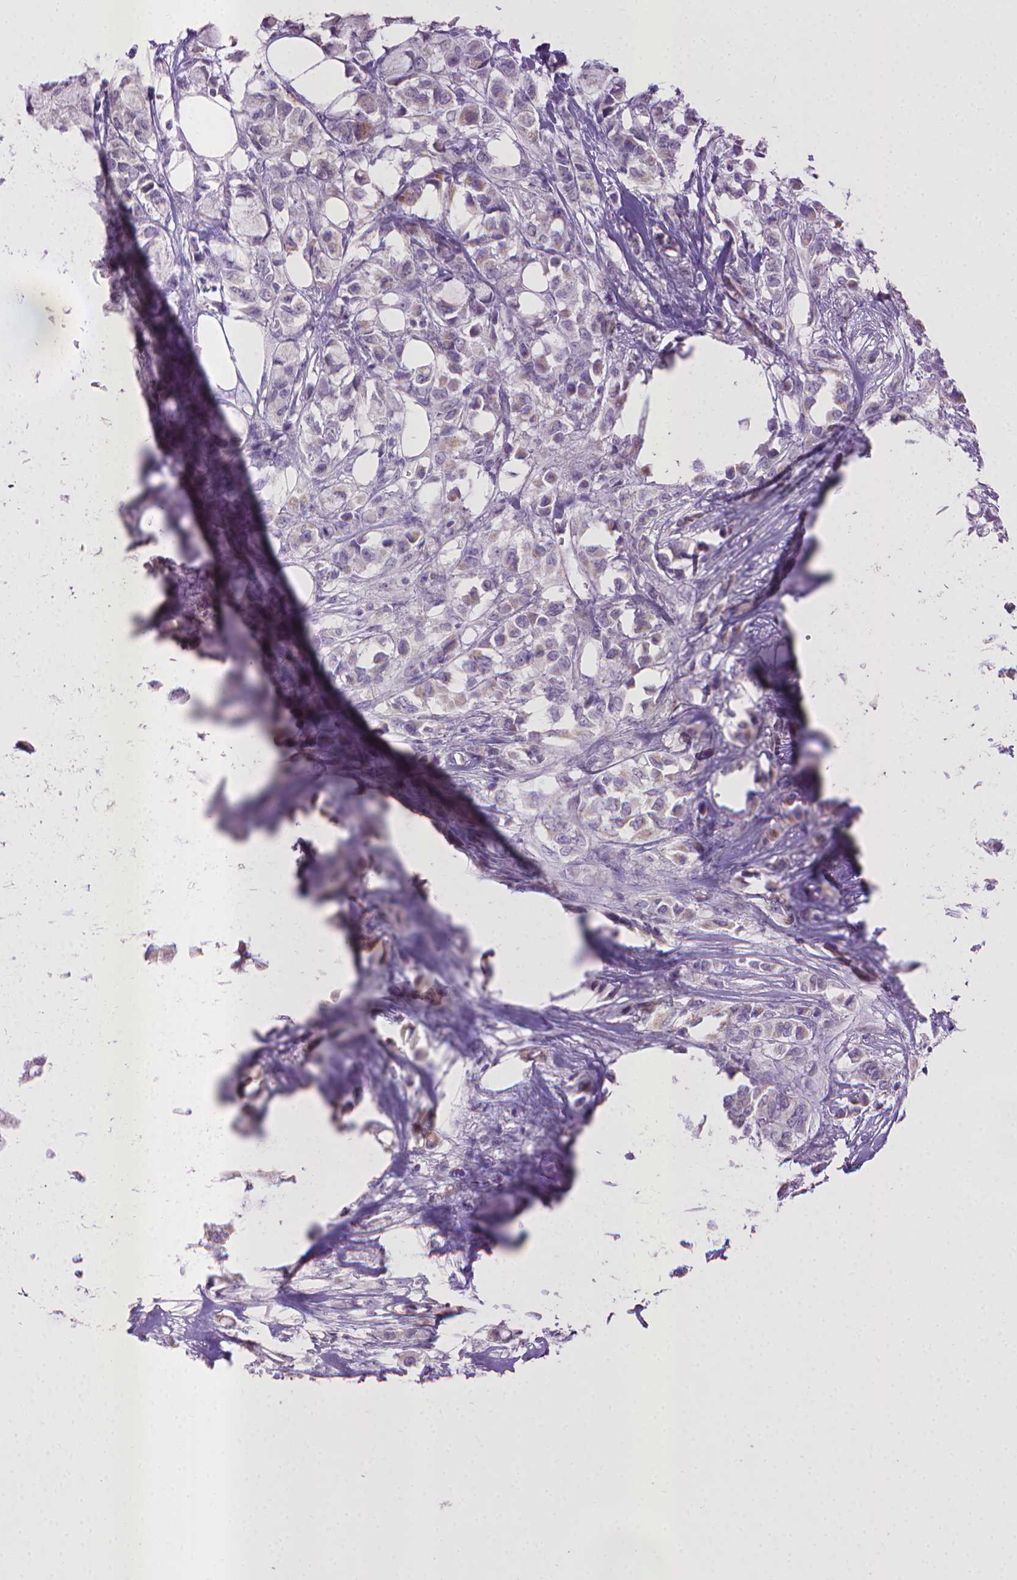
{"staining": {"intensity": "weak", "quantity": "<25%", "location": "cytoplasmic/membranous"}, "tissue": "breast cancer", "cell_type": "Tumor cells", "image_type": "cancer", "snomed": [{"axis": "morphology", "description": "Duct carcinoma"}, {"axis": "topography", "description": "Breast"}], "caption": "High magnification brightfield microscopy of invasive ductal carcinoma (breast) stained with DAB (3,3'-diaminobenzidine) (brown) and counterstained with hematoxylin (blue): tumor cells show no significant staining.", "gene": "KMO", "patient": {"sex": "female", "age": 85}}